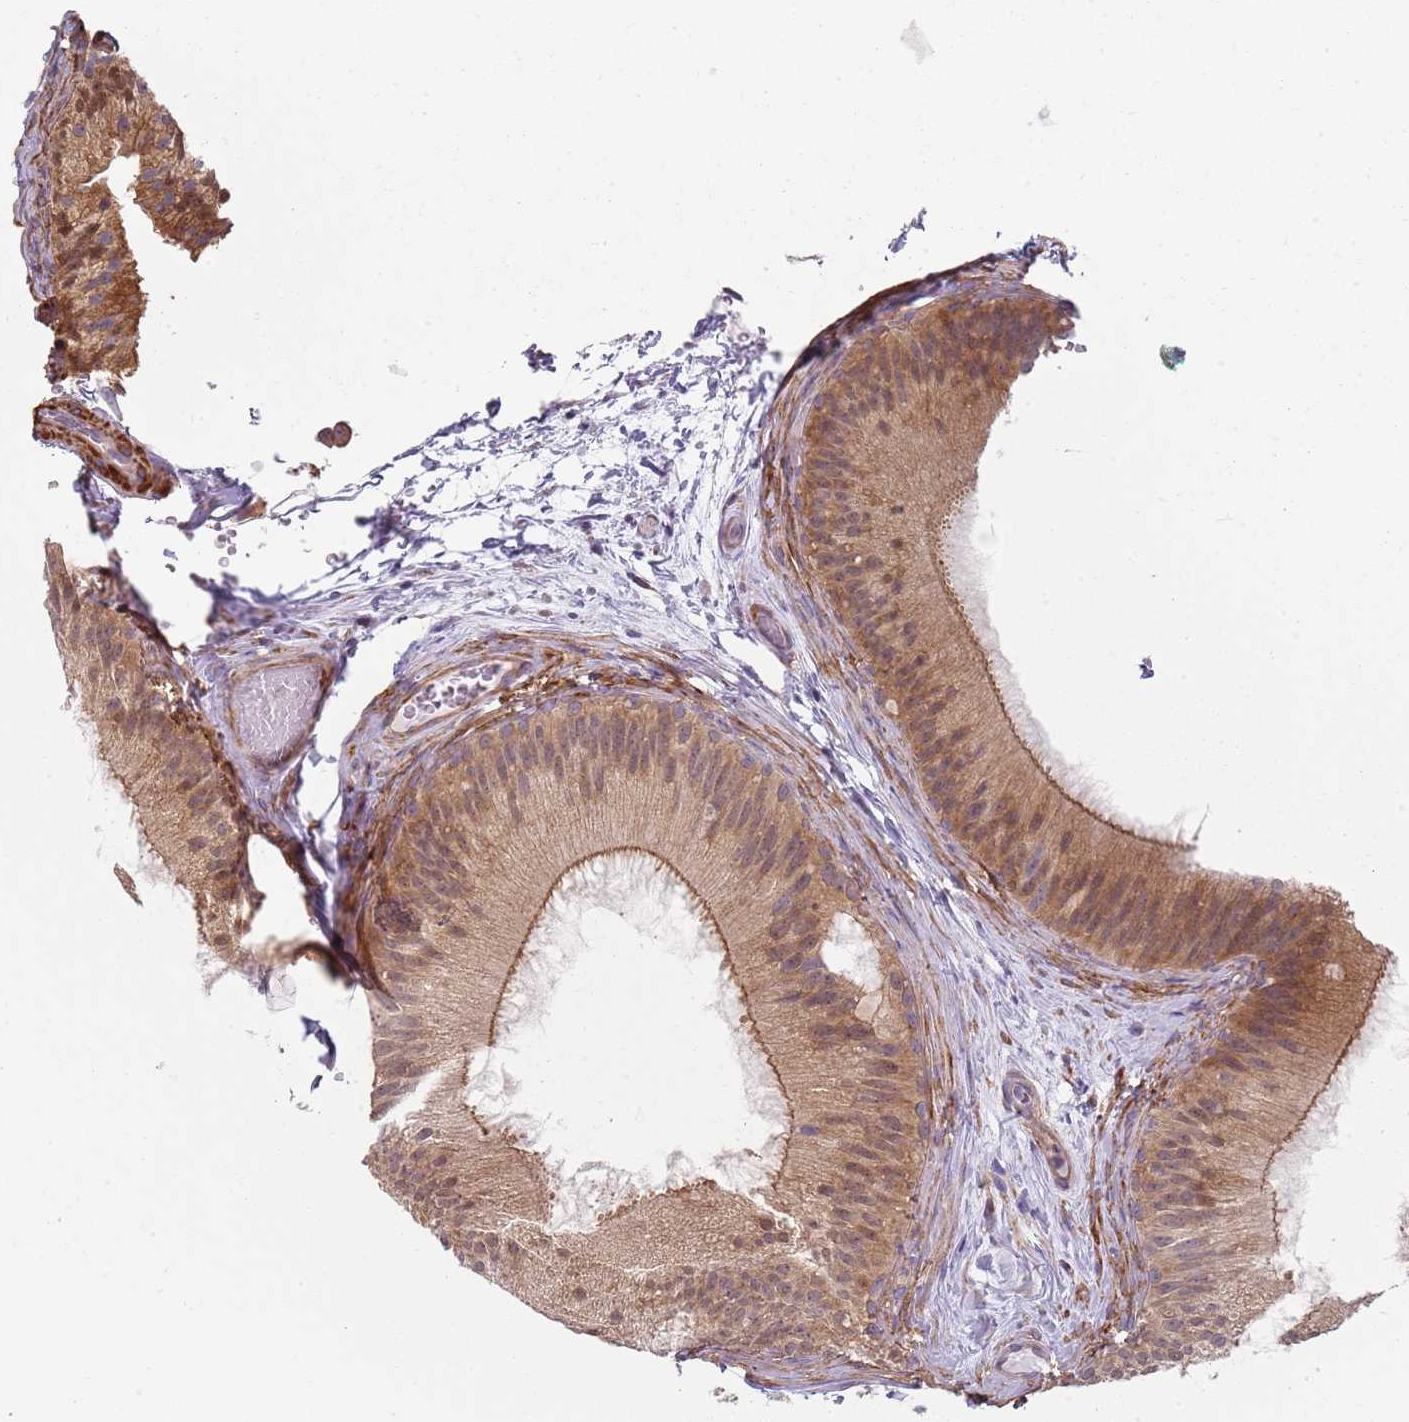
{"staining": {"intensity": "moderate", "quantity": "<25%", "location": "cytoplasmic/membranous"}, "tissue": "epididymis", "cell_type": "Glandular cells", "image_type": "normal", "snomed": [{"axis": "morphology", "description": "Normal tissue, NOS"}, {"axis": "topography", "description": "Epididymis"}], "caption": "Immunohistochemistry (IHC) staining of benign epididymis, which displays low levels of moderate cytoplasmic/membranous expression in approximately <25% of glandular cells indicating moderate cytoplasmic/membranous protein staining. The staining was performed using DAB (3,3'-diaminobenzidine) (brown) for protein detection and nuclei were counterstained in hematoxylin (blue).", "gene": "SLC26A6", "patient": {"sex": "male", "age": 45}}